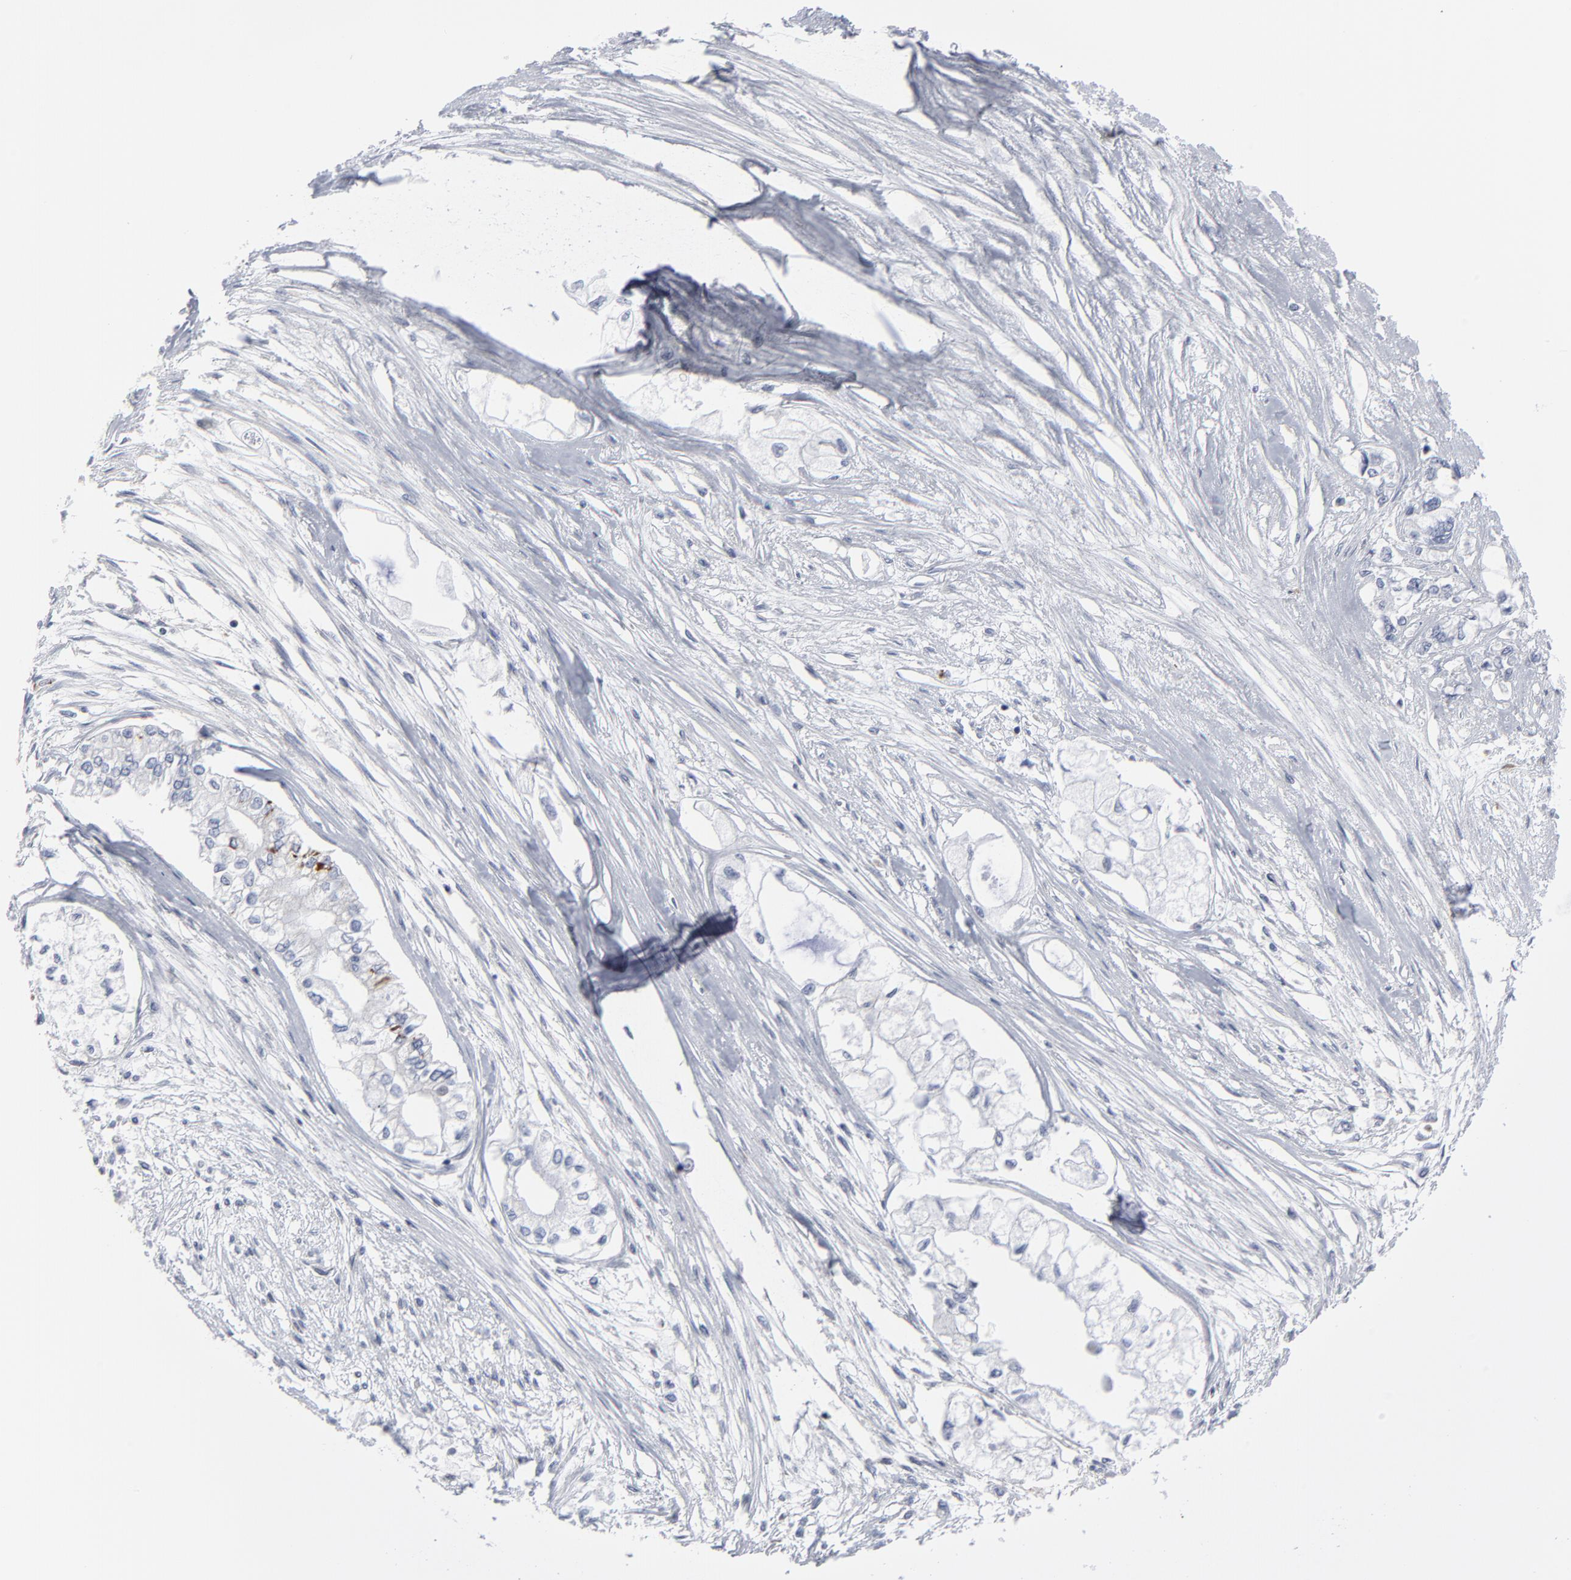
{"staining": {"intensity": "negative", "quantity": "none", "location": "none"}, "tissue": "pancreatic cancer", "cell_type": "Tumor cells", "image_type": "cancer", "snomed": [{"axis": "morphology", "description": "Adenocarcinoma, NOS"}, {"axis": "topography", "description": "Pancreas"}], "caption": "Protein analysis of adenocarcinoma (pancreatic) displays no significant expression in tumor cells.", "gene": "TXNRD2", "patient": {"sex": "male", "age": 79}}